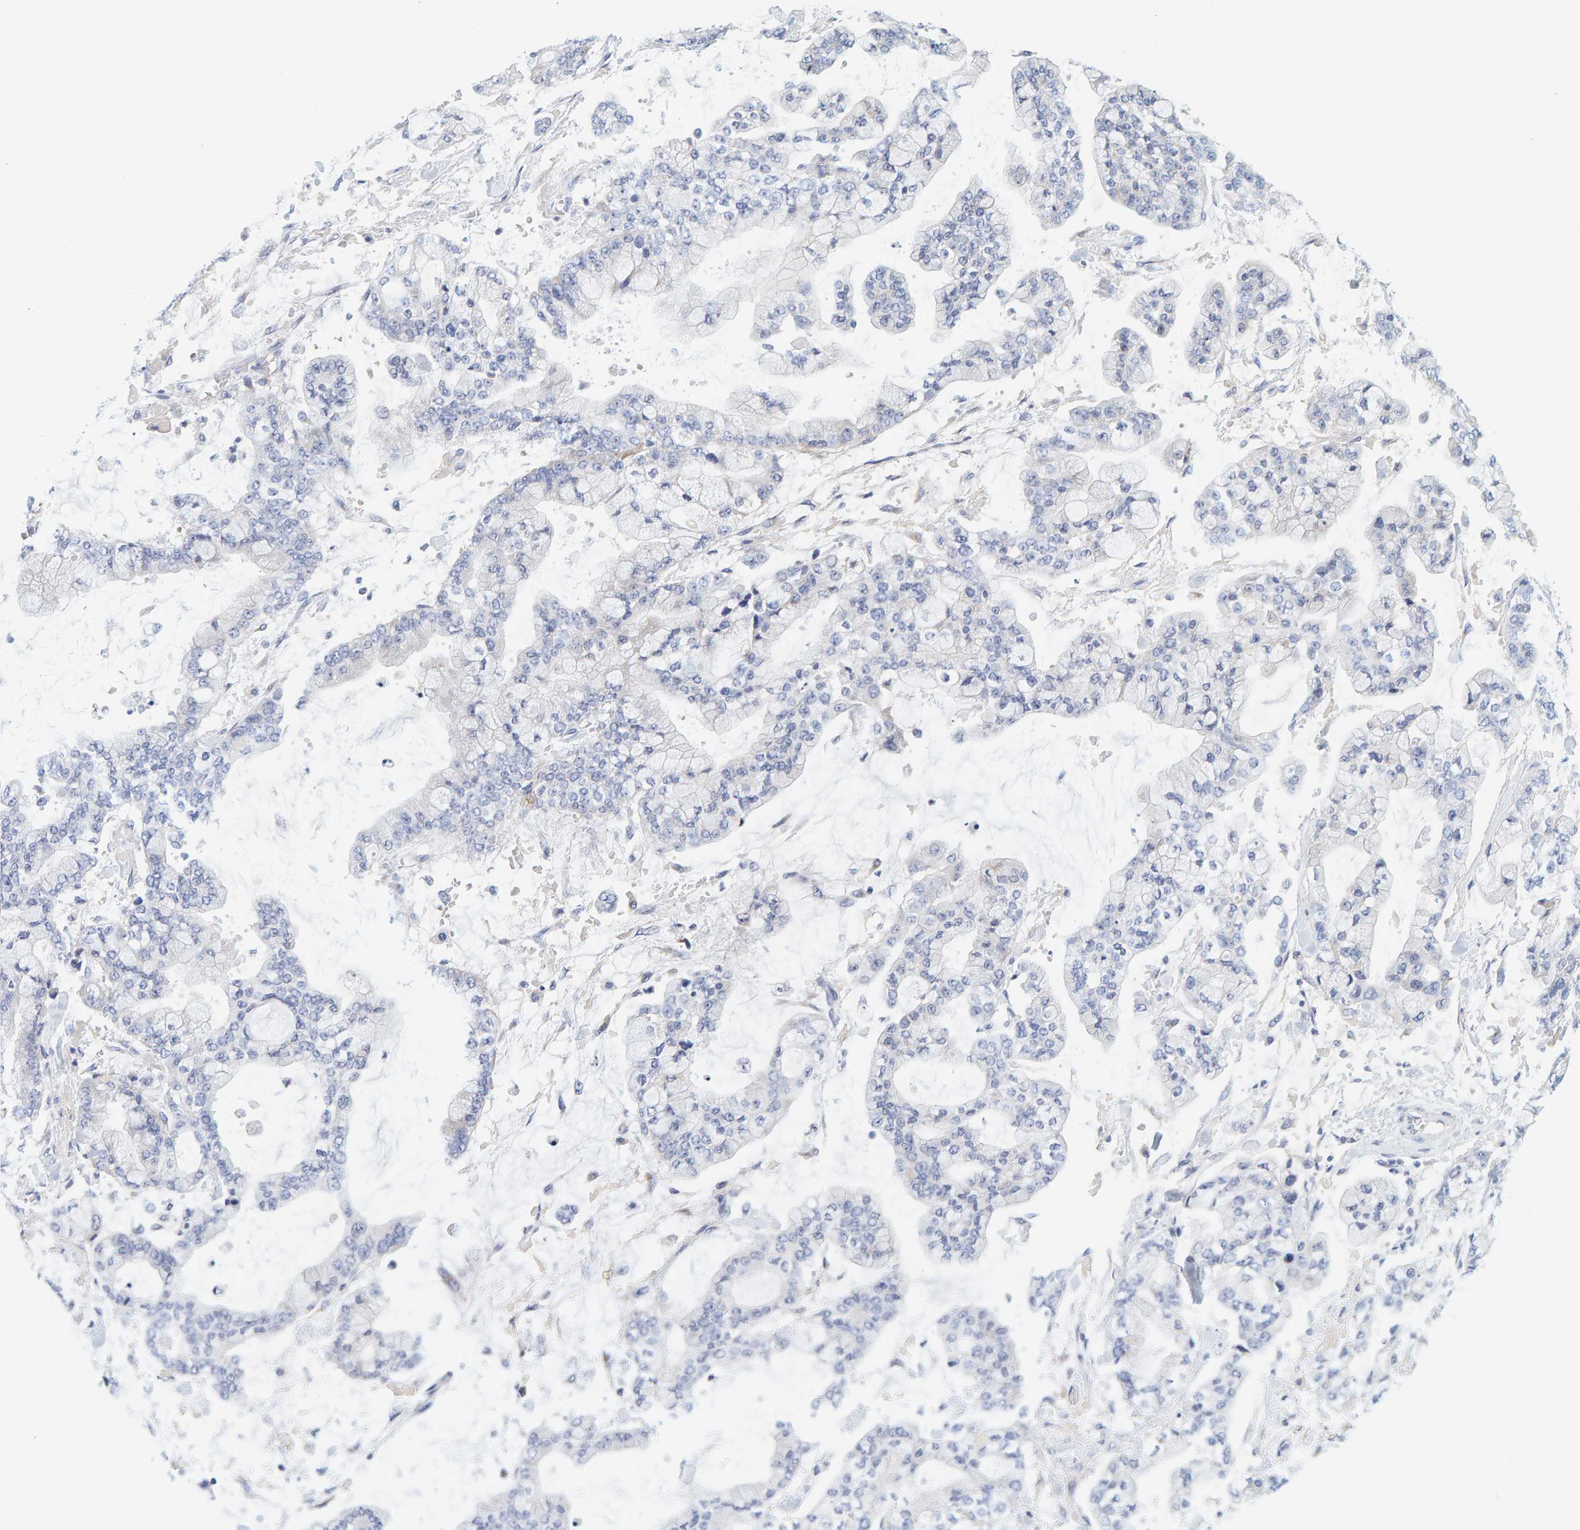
{"staining": {"intensity": "negative", "quantity": "none", "location": "none"}, "tissue": "stomach cancer", "cell_type": "Tumor cells", "image_type": "cancer", "snomed": [{"axis": "morphology", "description": "Normal tissue, NOS"}, {"axis": "morphology", "description": "Adenocarcinoma, NOS"}, {"axis": "topography", "description": "Stomach, upper"}, {"axis": "topography", "description": "Stomach"}], "caption": "Image shows no significant protein staining in tumor cells of stomach cancer.", "gene": "MOG", "patient": {"sex": "male", "age": 76}}